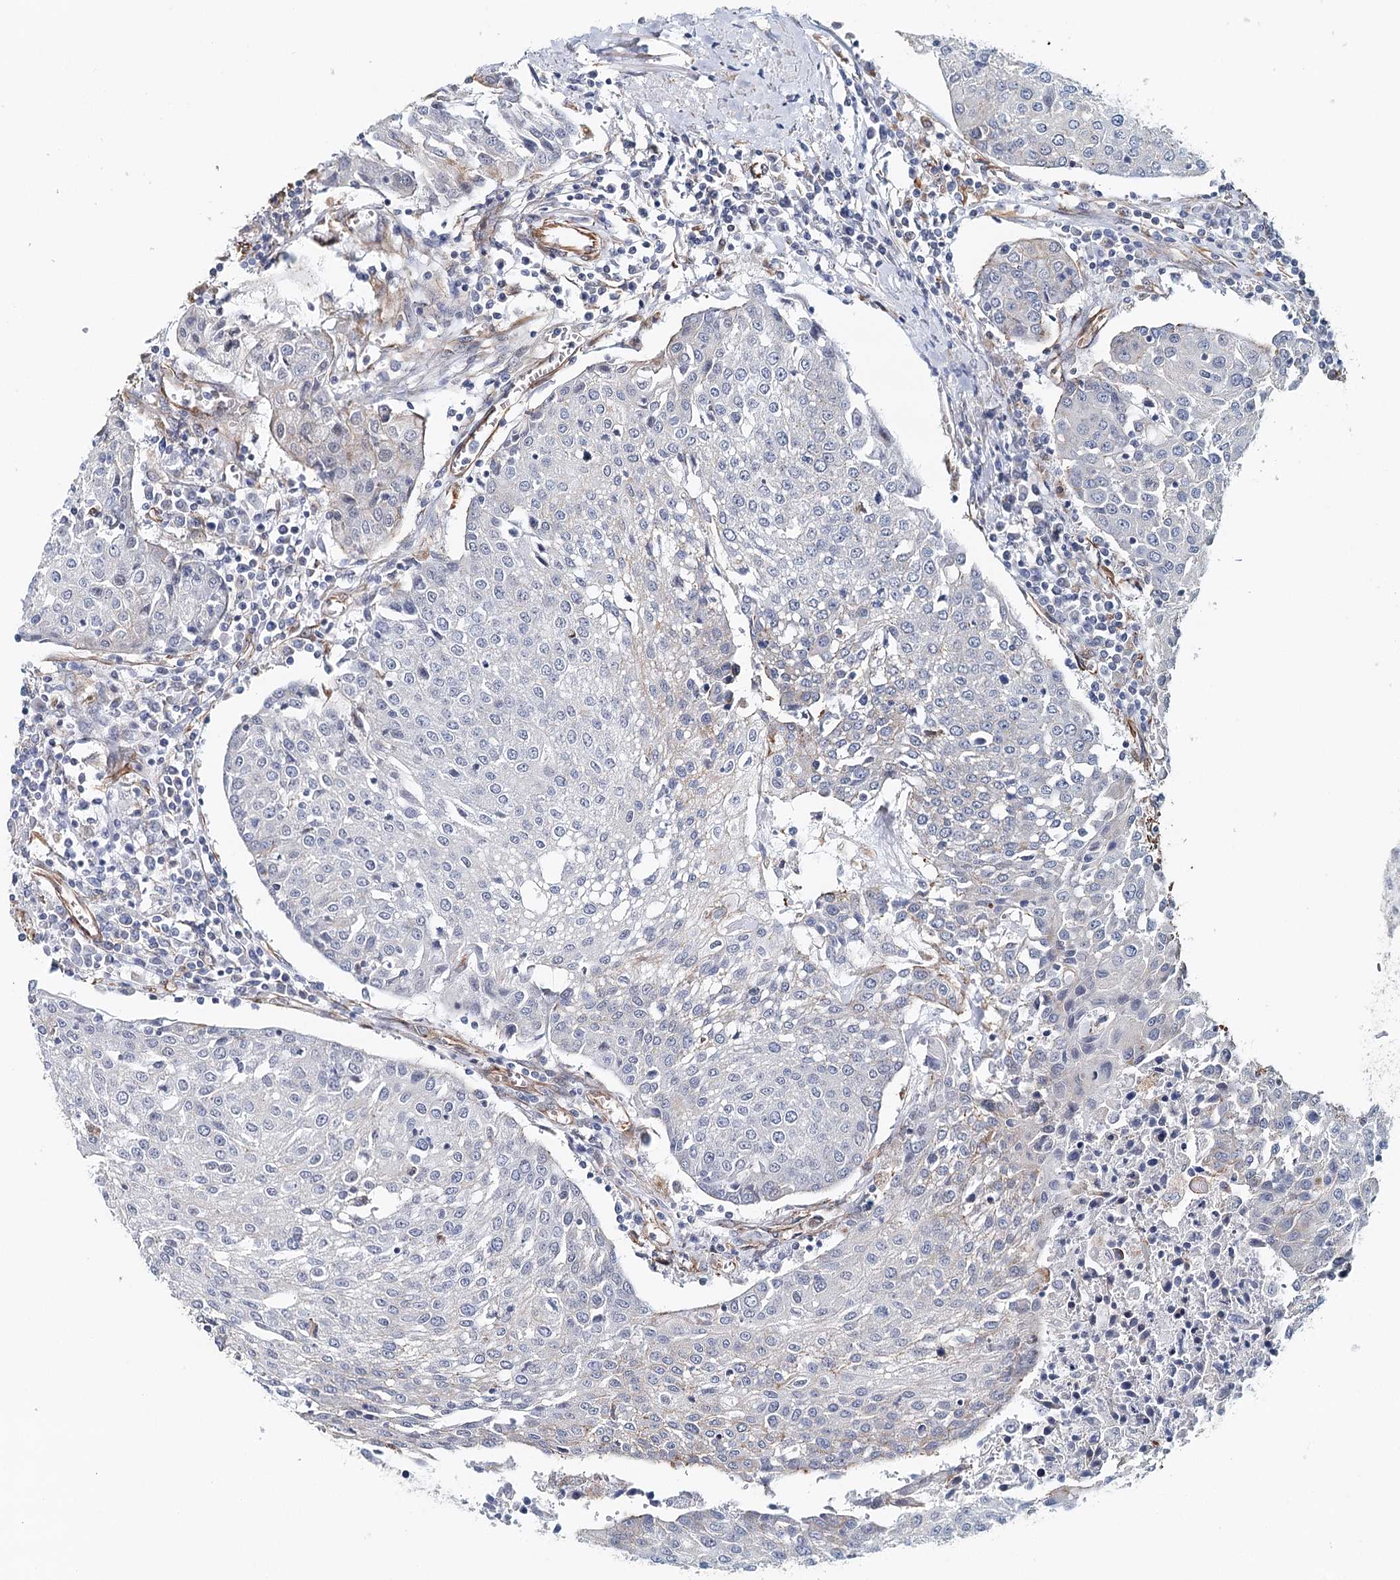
{"staining": {"intensity": "negative", "quantity": "none", "location": "none"}, "tissue": "urothelial cancer", "cell_type": "Tumor cells", "image_type": "cancer", "snomed": [{"axis": "morphology", "description": "Urothelial carcinoma, High grade"}, {"axis": "topography", "description": "Urinary bladder"}], "caption": "Immunohistochemical staining of urothelial cancer demonstrates no significant positivity in tumor cells.", "gene": "SYNPO", "patient": {"sex": "female", "age": 85}}